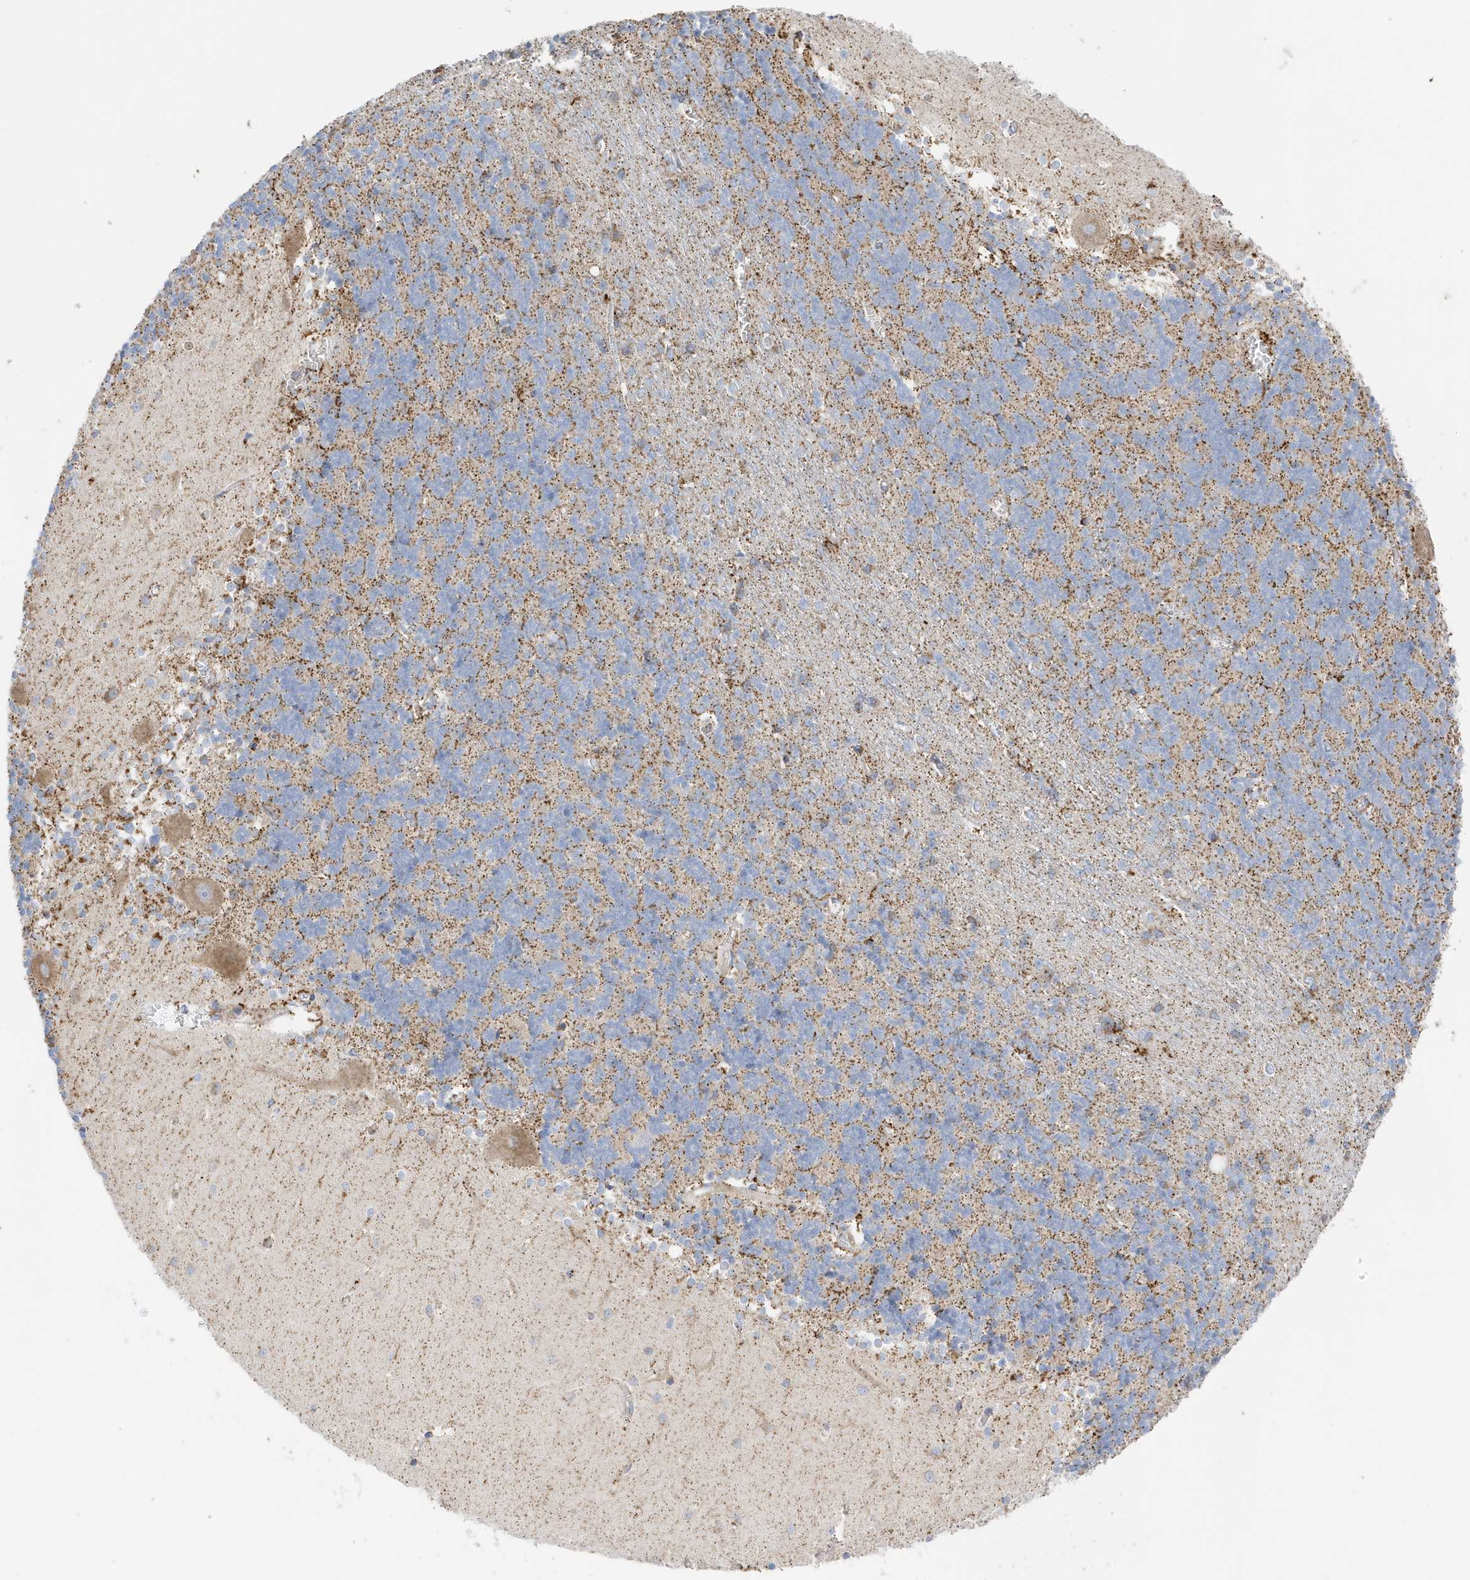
{"staining": {"intensity": "moderate", "quantity": "<25%", "location": "cytoplasmic/membranous"}, "tissue": "cerebellum", "cell_type": "Cells in granular layer", "image_type": "normal", "snomed": [{"axis": "morphology", "description": "Normal tissue, NOS"}, {"axis": "topography", "description": "Cerebellum"}], "caption": "Immunohistochemical staining of benign cerebellum shows low levels of moderate cytoplasmic/membranous staining in about <25% of cells in granular layer. (brown staining indicates protein expression, while blue staining denotes nuclei).", "gene": "CAPN13", "patient": {"sex": "male", "age": 37}}